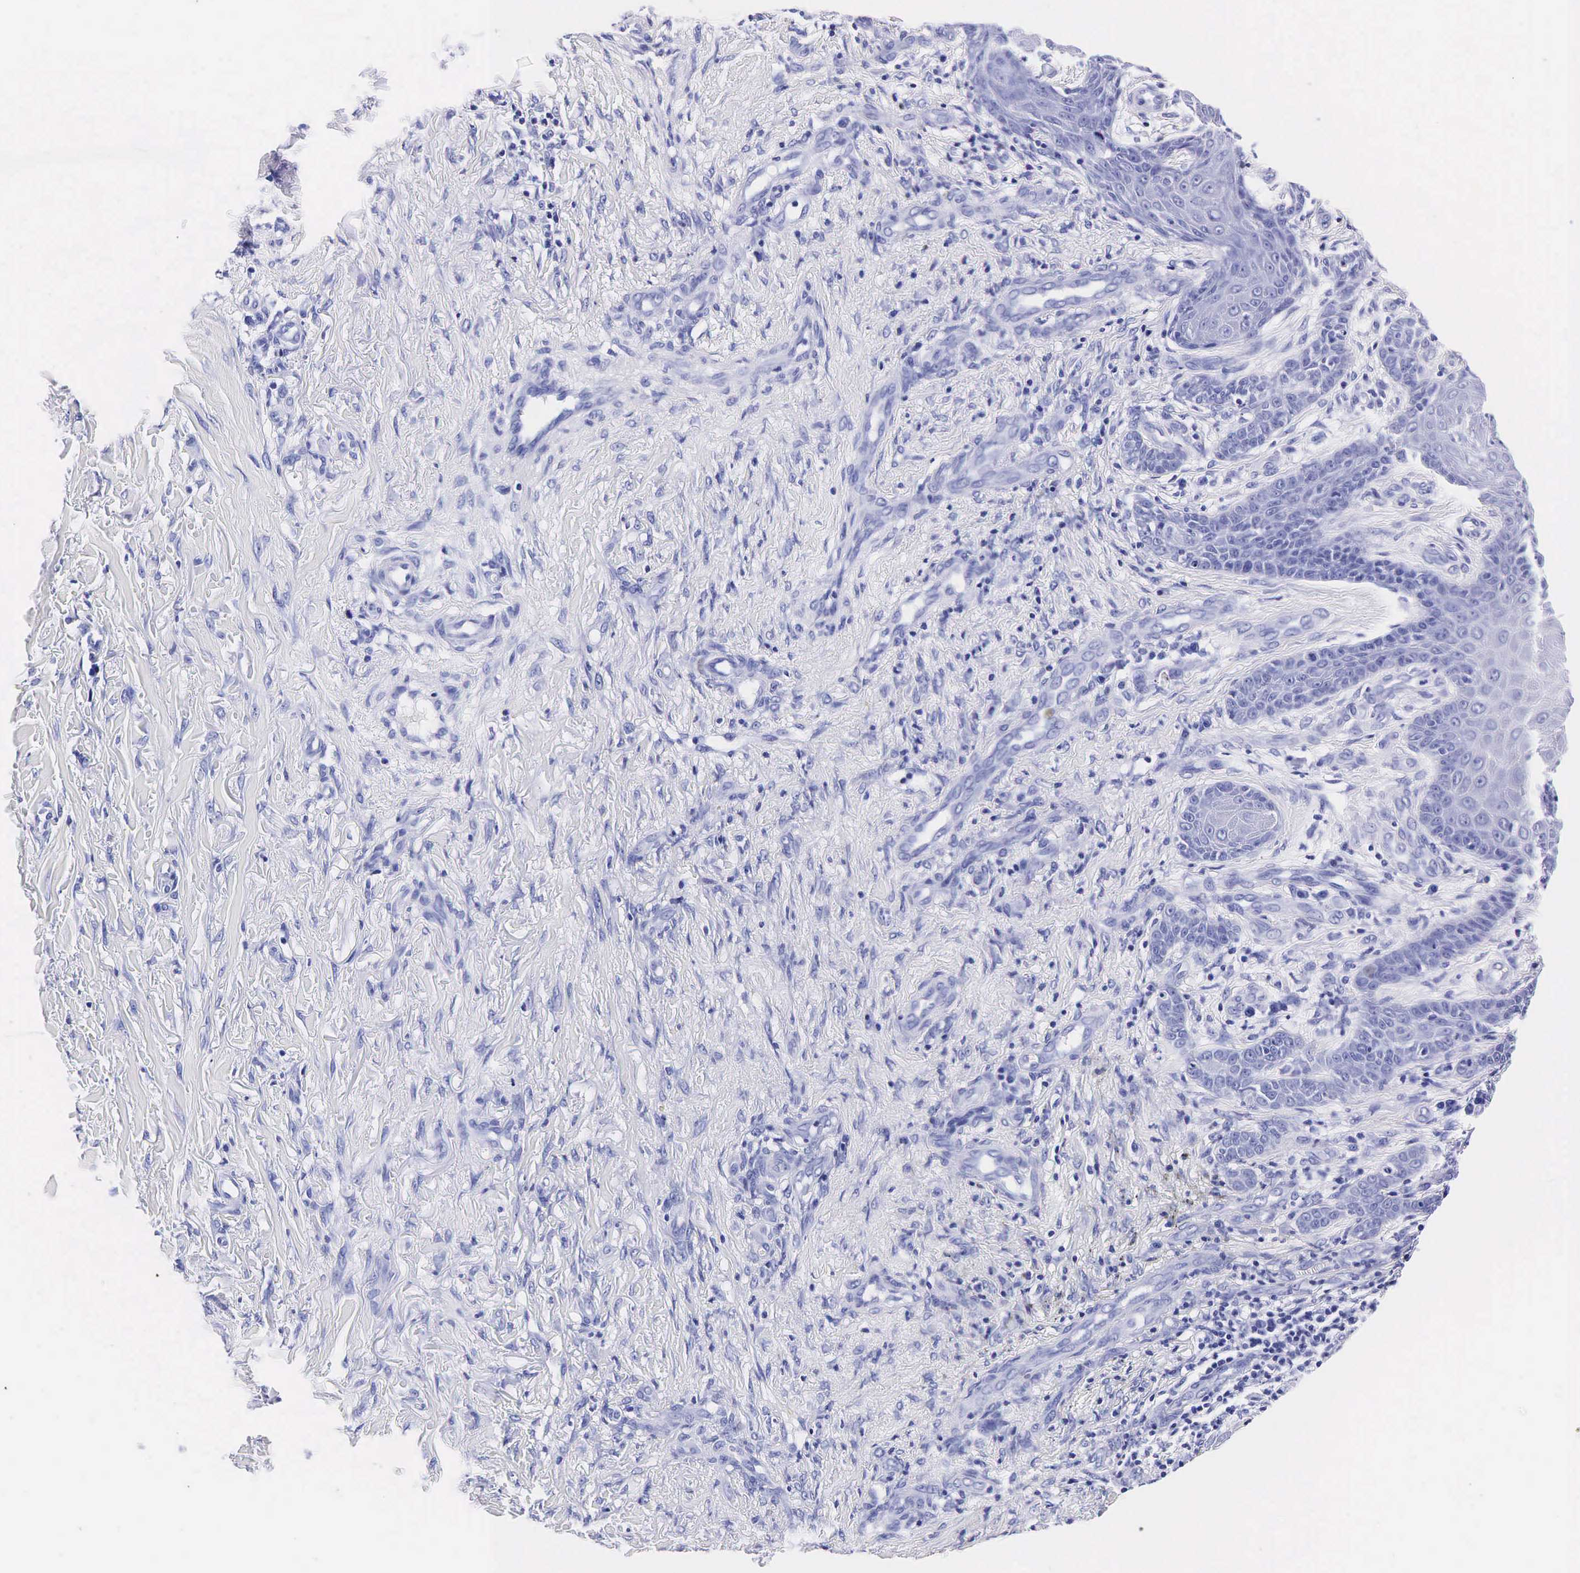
{"staining": {"intensity": "negative", "quantity": "none", "location": "none"}, "tissue": "skin cancer", "cell_type": "Tumor cells", "image_type": "cancer", "snomed": [{"axis": "morphology", "description": "Normal tissue, NOS"}, {"axis": "morphology", "description": "Basal cell carcinoma"}, {"axis": "topography", "description": "Skin"}], "caption": "This is a photomicrograph of immunohistochemistry staining of skin cancer, which shows no positivity in tumor cells.", "gene": "KLK3", "patient": {"sex": "male", "age": 81}}